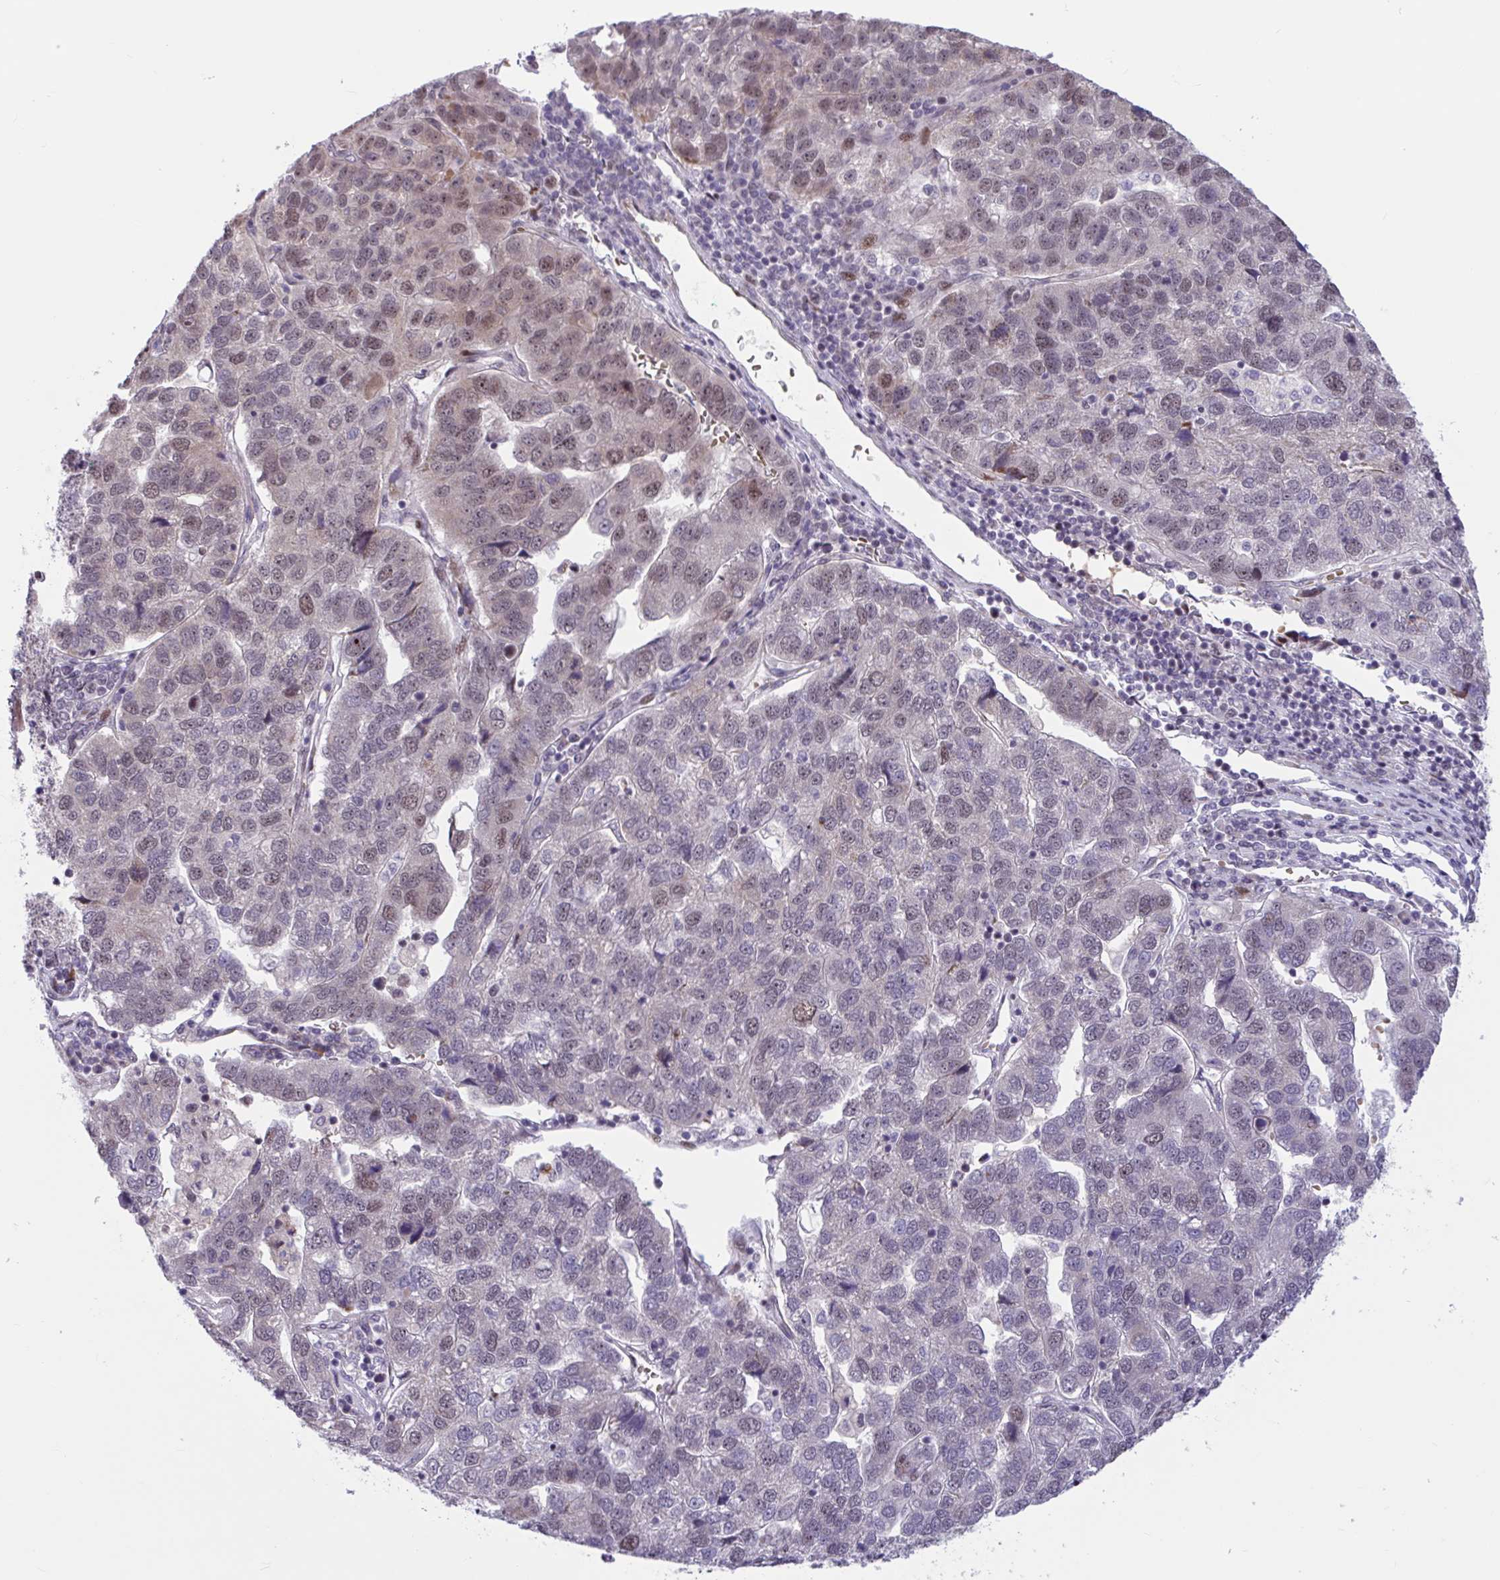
{"staining": {"intensity": "moderate", "quantity": "<25%", "location": "nuclear"}, "tissue": "pancreatic cancer", "cell_type": "Tumor cells", "image_type": "cancer", "snomed": [{"axis": "morphology", "description": "Adenocarcinoma, NOS"}, {"axis": "topography", "description": "Pancreas"}], "caption": "An image of pancreatic cancer stained for a protein demonstrates moderate nuclear brown staining in tumor cells.", "gene": "RBL1", "patient": {"sex": "female", "age": 61}}